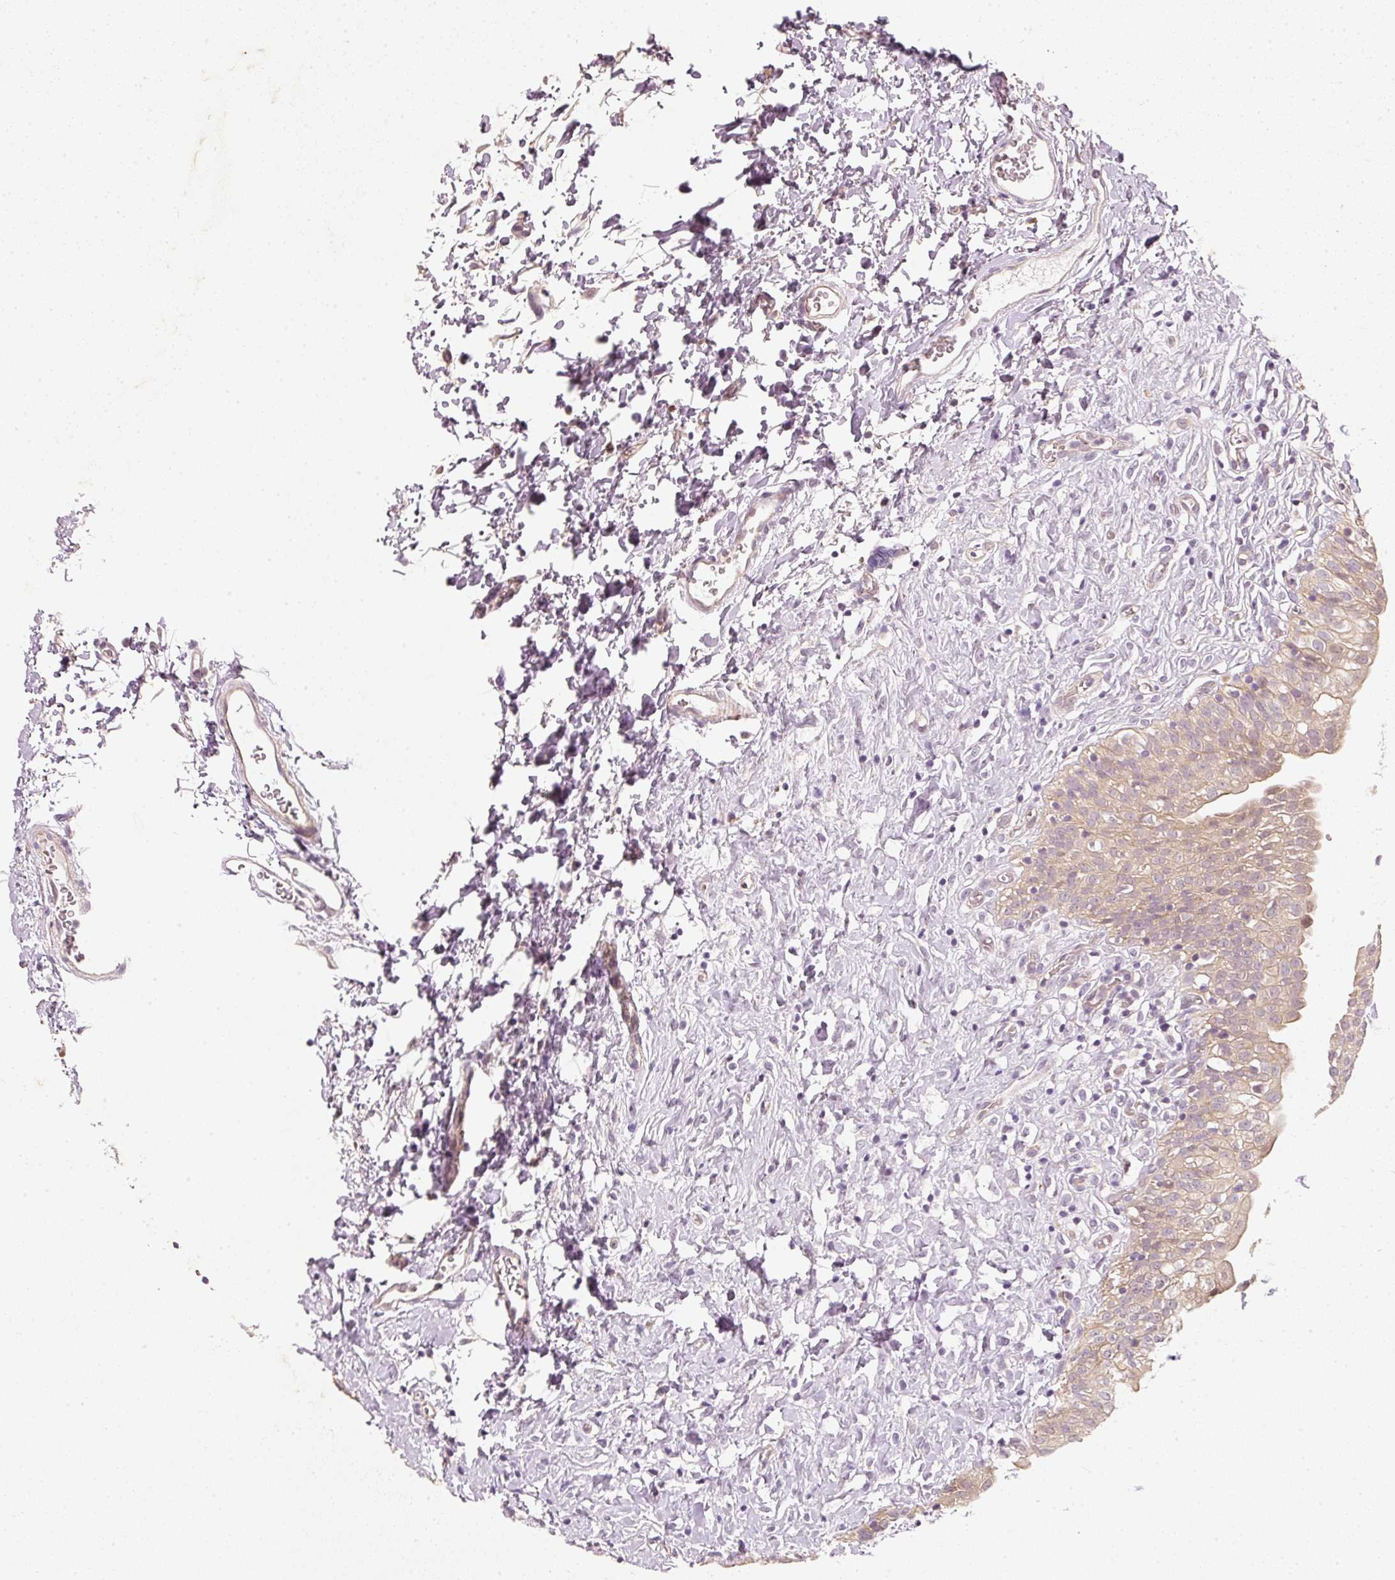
{"staining": {"intensity": "weak", "quantity": ">75%", "location": "cytoplasmic/membranous,nuclear"}, "tissue": "urinary bladder", "cell_type": "Urothelial cells", "image_type": "normal", "snomed": [{"axis": "morphology", "description": "Normal tissue, NOS"}, {"axis": "topography", "description": "Urinary bladder"}], "caption": "Immunohistochemistry (DAB (3,3'-diaminobenzidine)) staining of normal urinary bladder reveals weak cytoplasmic/membranous,nuclear protein expression in about >75% of urothelial cells.", "gene": "RGL2", "patient": {"sex": "male", "age": 51}}